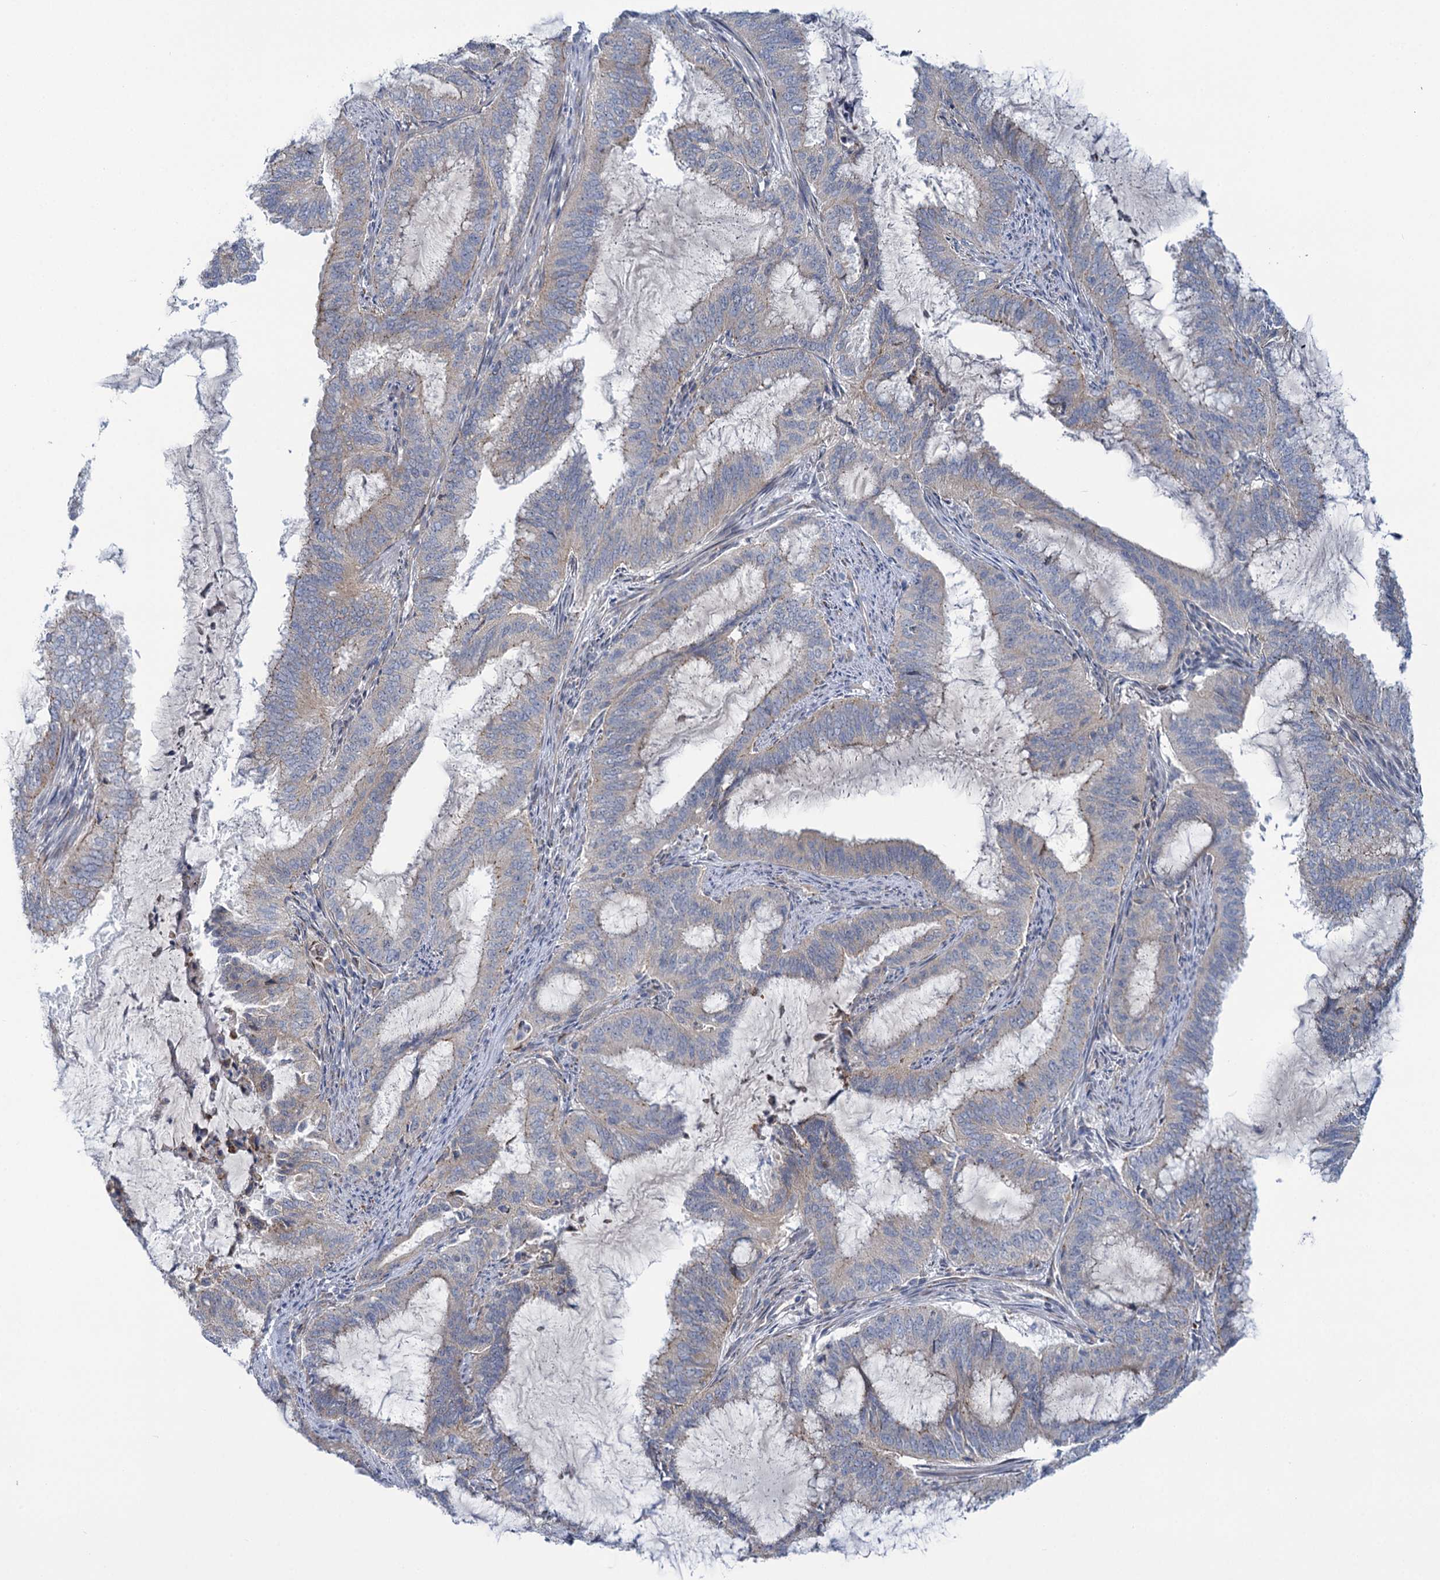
{"staining": {"intensity": "negative", "quantity": "none", "location": "none"}, "tissue": "endometrial cancer", "cell_type": "Tumor cells", "image_type": "cancer", "snomed": [{"axis": "morphology", "description": "Adenocarcinoma, NOS"}, {"axis": "topography", "description": "Endometrium"}], "caption": "Protein analysis of endometrial adenocarcinoma displays no significant expression in tumor cells. (Stains: DAB immunohistochemistry (IHC) with hematoxylin counter stain, Microscopy: brightfield microscopy at high magnification).", "gene": "MBLAC2", "patient": {"sex": "female", "age": 51}}